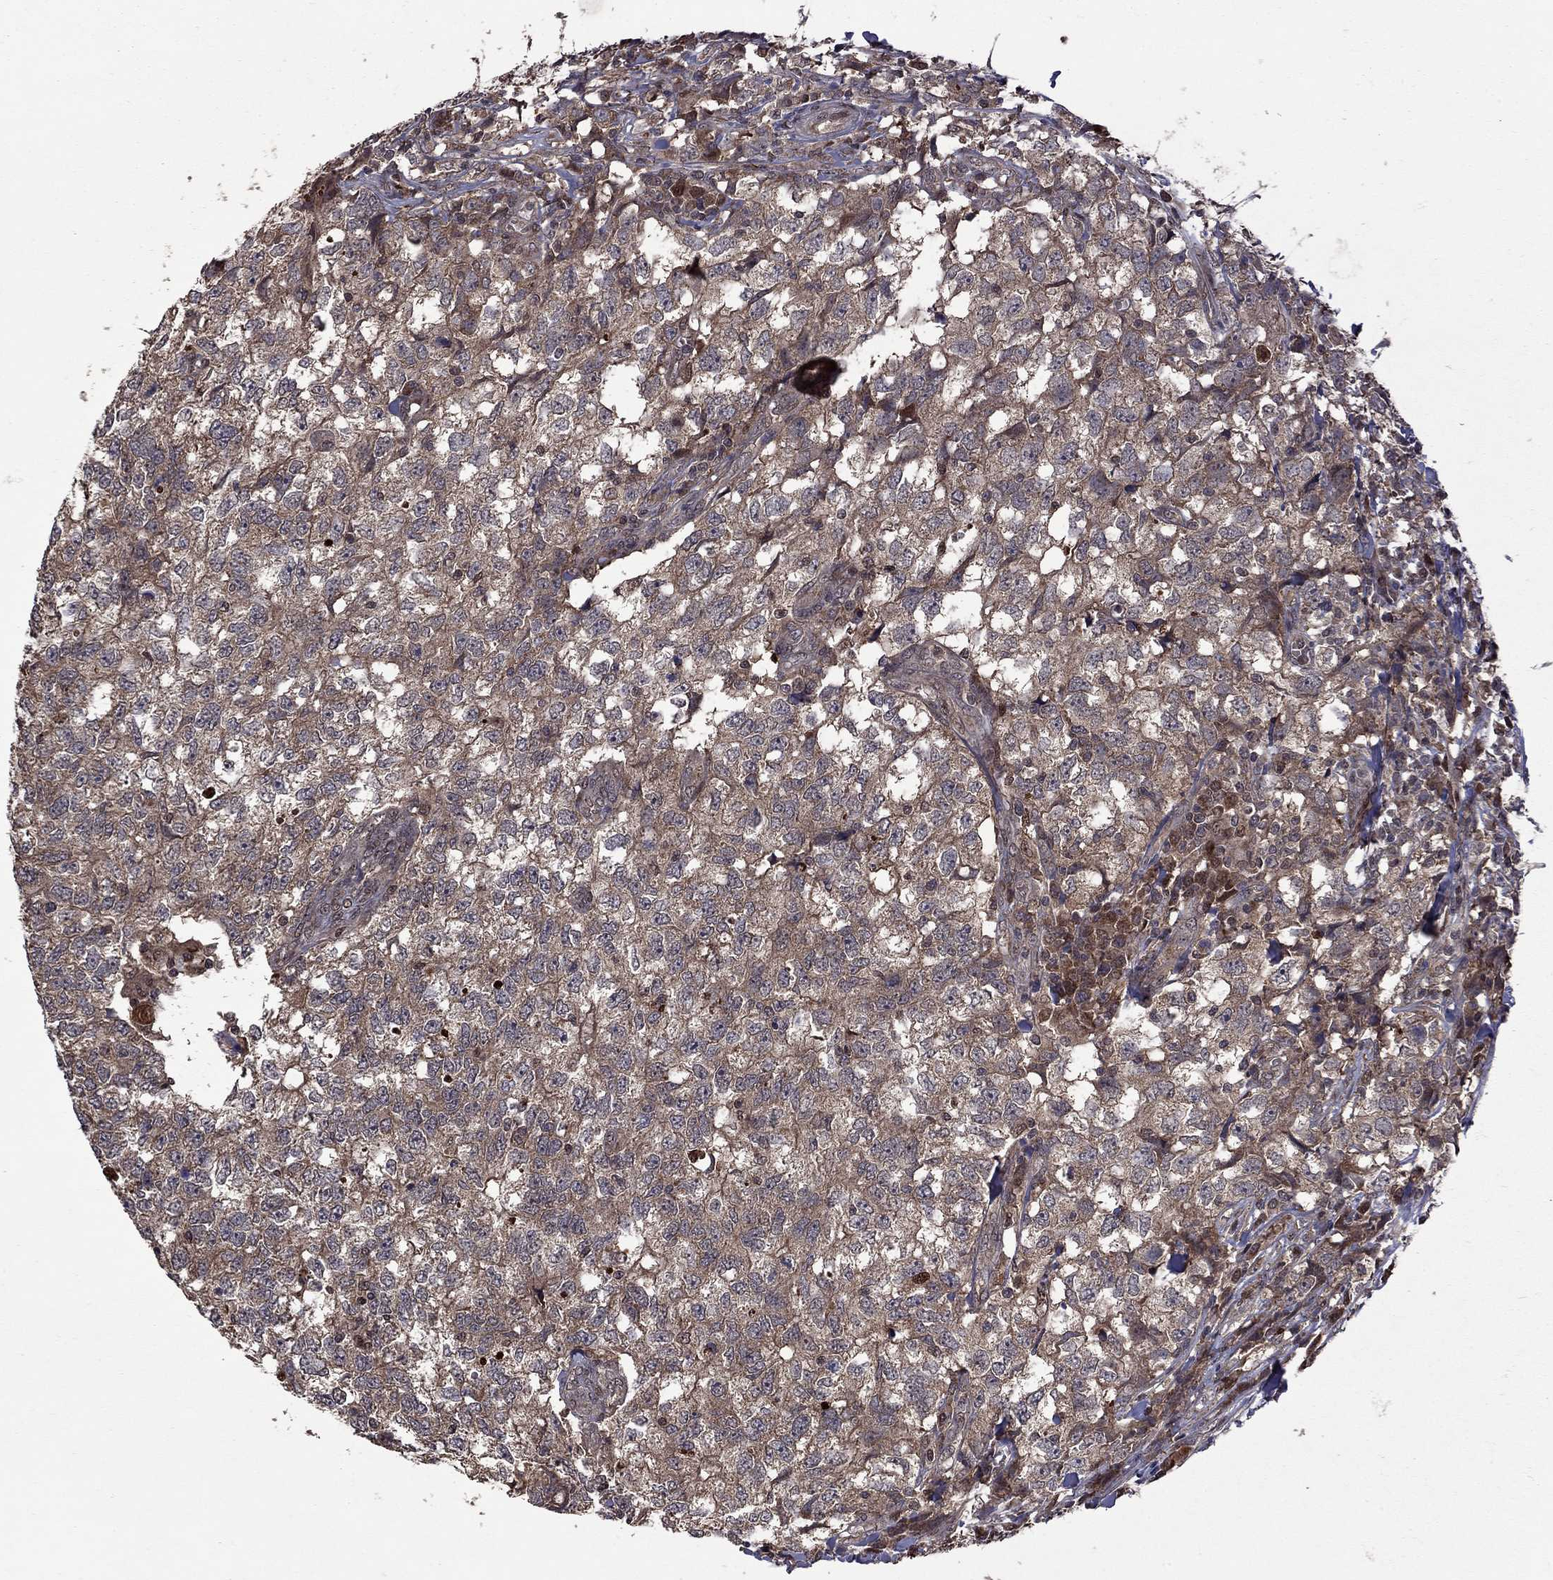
{"staining": {"intensity": "moderate", "quantity": ">75%", "location": "cytoplasmic/membranous"}, "tissue": "breast cancer", "cell_type": "Tumor cells", "image_type": "cancer", "snomed": [{"axis": "morphology", "description": "Duct carcinoma"}, {"axis": "topography", "description": "Breast"}], "caption": "About >75% of tumor cells in breast cancer show moderate cytoplasmic/membranous protein staining as visualized by brown immunohistochemical staining.", "gene": "IPP", "patient": {"sex": "female", "age": 30}}